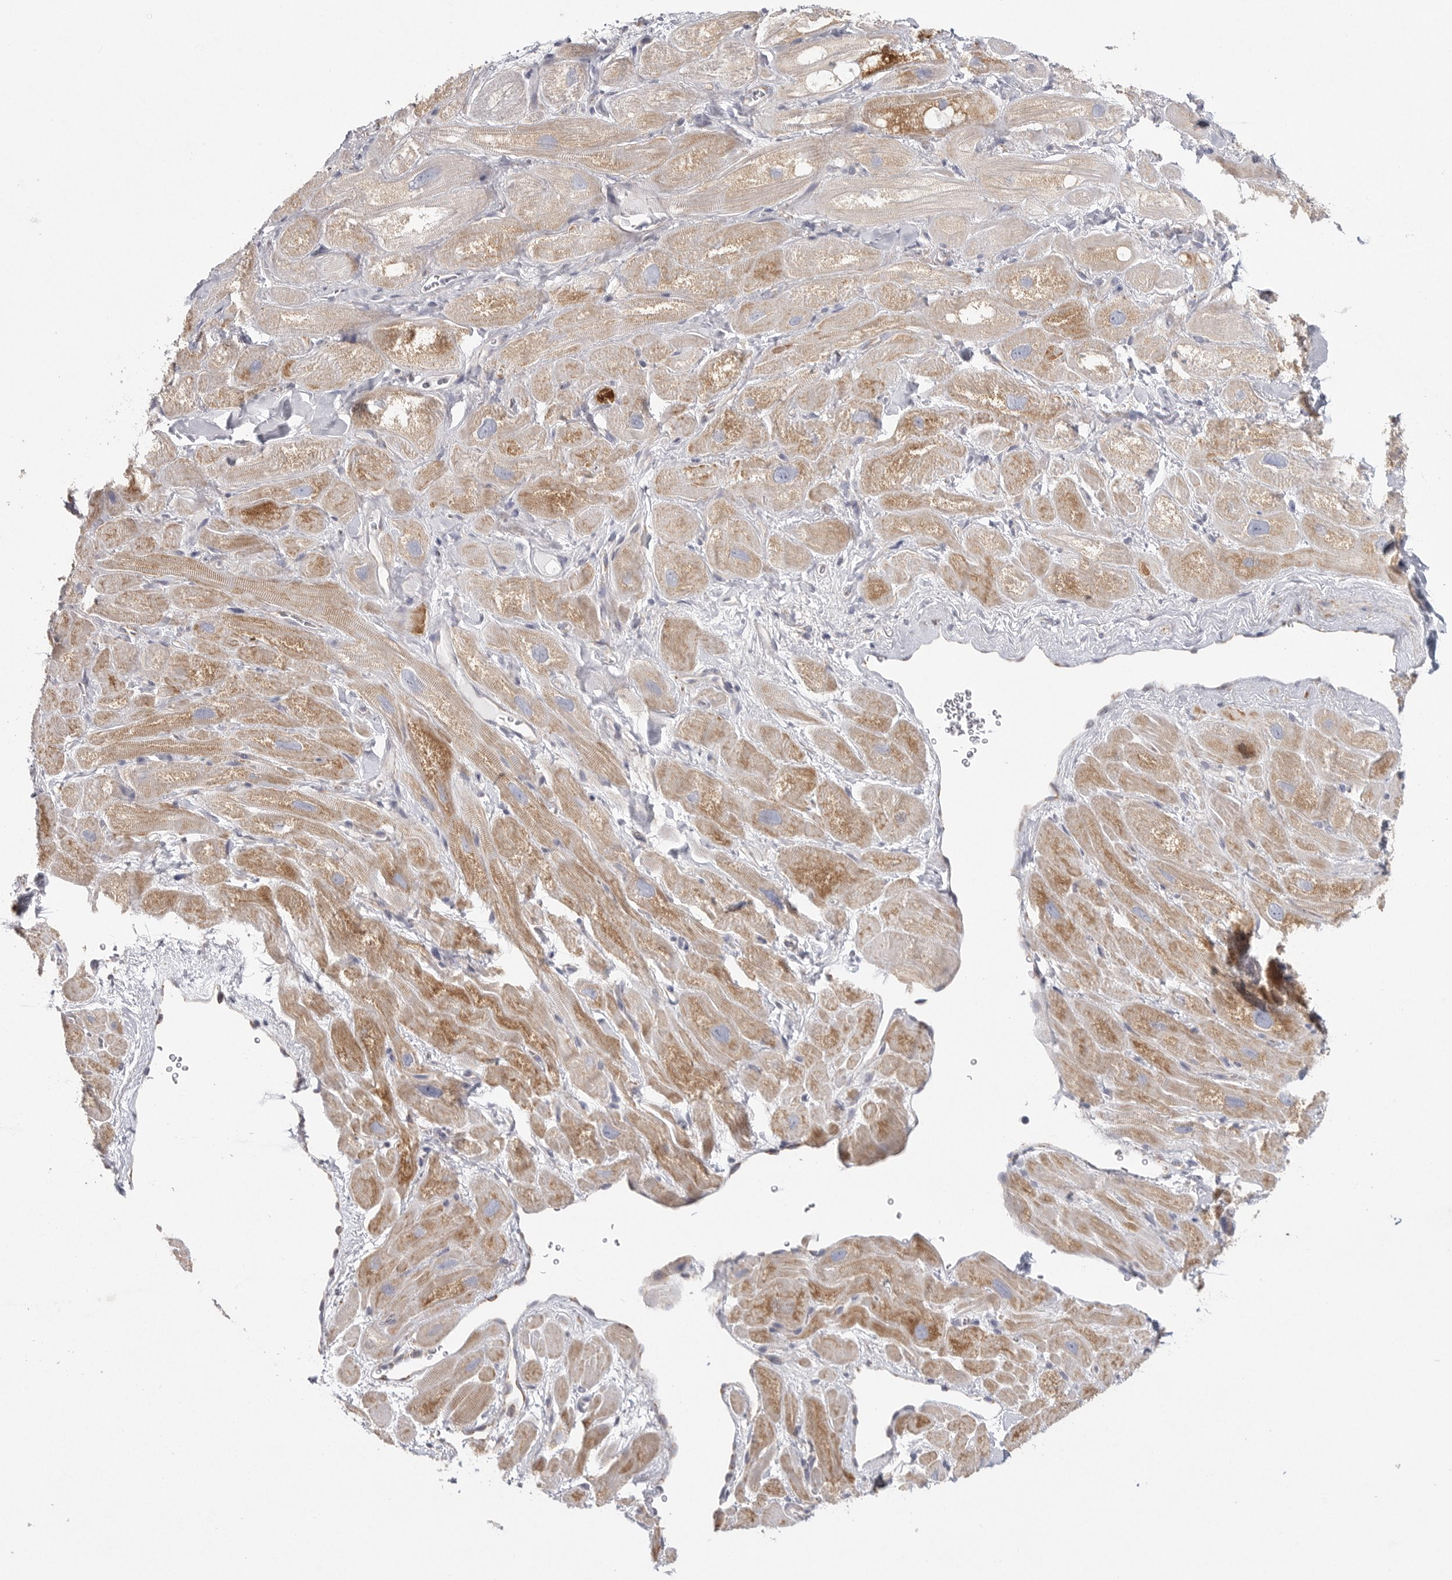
{"staining": {"intensity": "moderate", "quantity": ">75%", "location": "cytoplasmic/membranous"}, "tissue": "heart muscle", "cell_type": "Cardiomyocytes", "image_type": "normal", "snomed": [{"axis": "morphology", "description": "Normal tissue, NOS"}, {"axis": "topography", "description": "Heart"}], "caption": "A high-resolution micrograph shows IHC staining of unremarkable heart muscle, which exhibits moderate cytoplasmic/membranous expression in approximately >75% of cardiomyocytes.", "gene": "ELP3", "patient": {"sex": "male", "age": 49}}